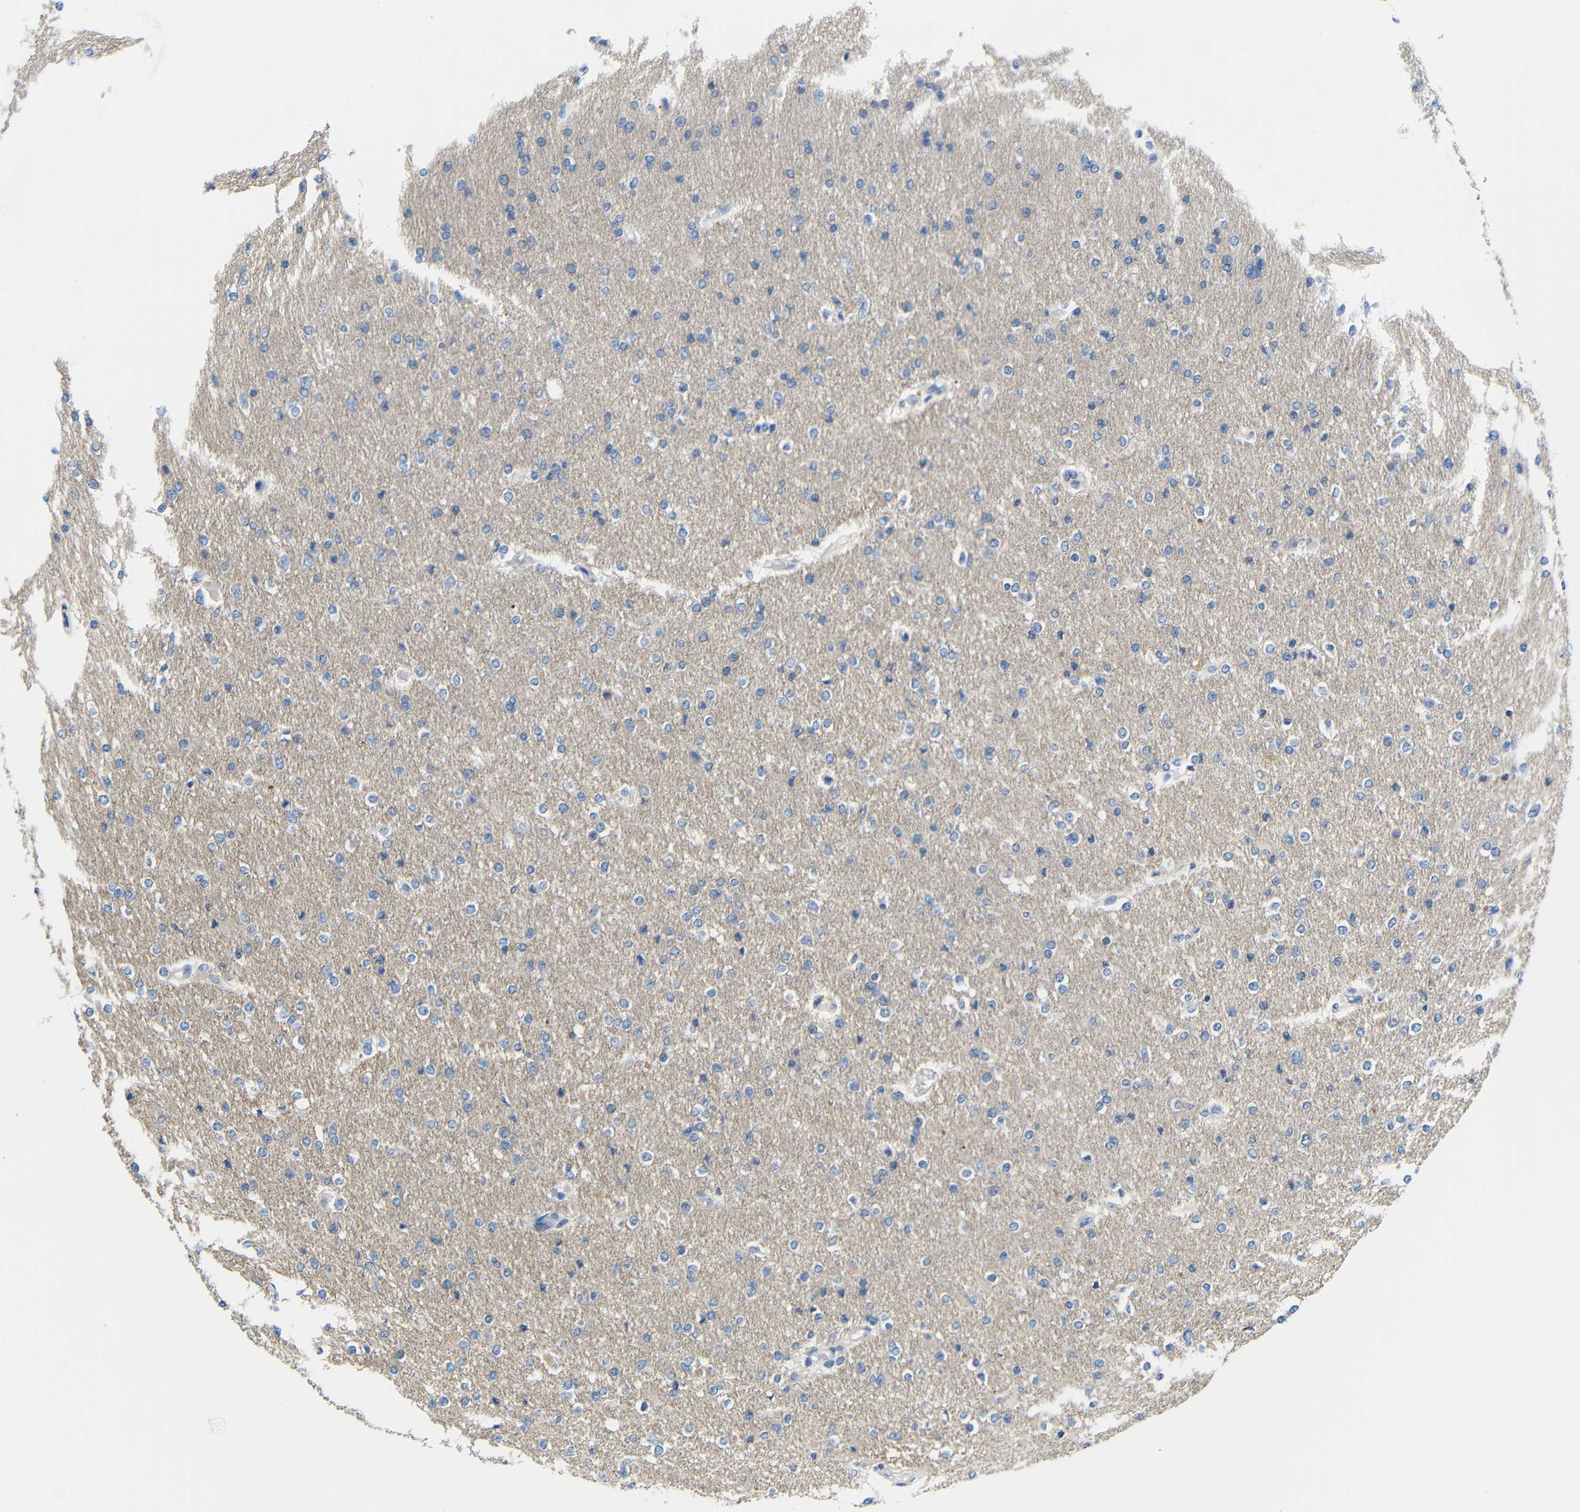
{"staining": {"intensity": "negative", "quantity": "none", "location": "none"}, "tissue": "glioma", "cell_type": "Tumor cells", "image_type": "cancer", "snomed": [{"axis": "morphology", "description": "Glioma, malignant, High grade"}, {"axis": "topography", "description": "Cerebral cortex"}], "caption": "The photomicrograph reveals no staining of tumor cells in malignant glioma (high-grade).", "gene": "NEGR1", "patient": {"sex": "female", "age": 36}}